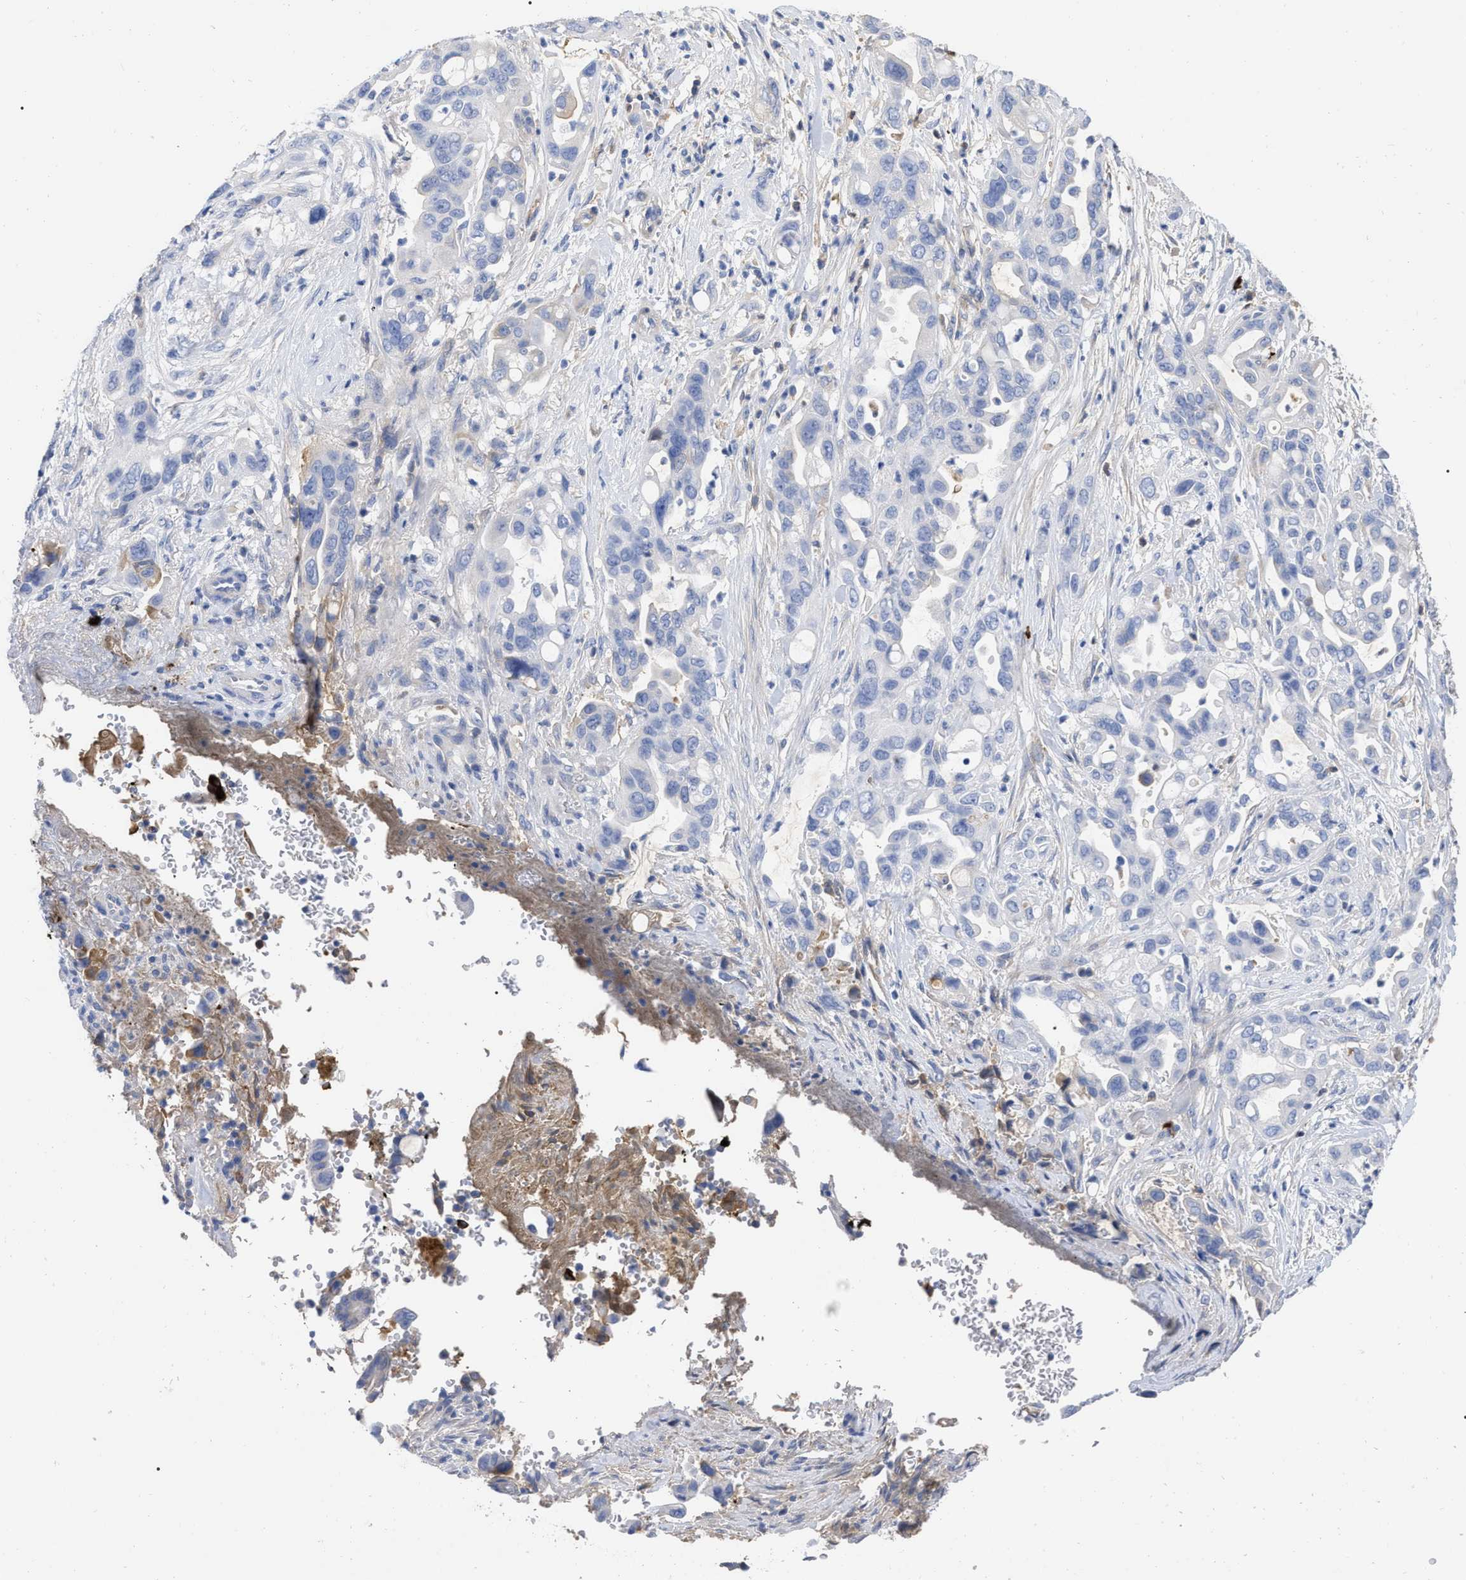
{"staining": {"intensity": "negative", "quantity": "none", "location": "none"}, "tissue": "pancreatic cancer", "cell_type": "Tumor cells", "image_type": "cancer", "snomed": [{"axis": "morphology", "description": "Adenocarcinoma, NOS"}, {"axis": "topography", "description": "Pancreas"}], "caption": "Immunohistochemical staining of human pancreatic cancer reveals no significant staining in tumor cells. The staining is performed using DAB brown chromogen with nuclei counter-stained in using hematoxylin.", "gene": "IGHV5-51", "patient": {"sex": "female", "age": 70}}